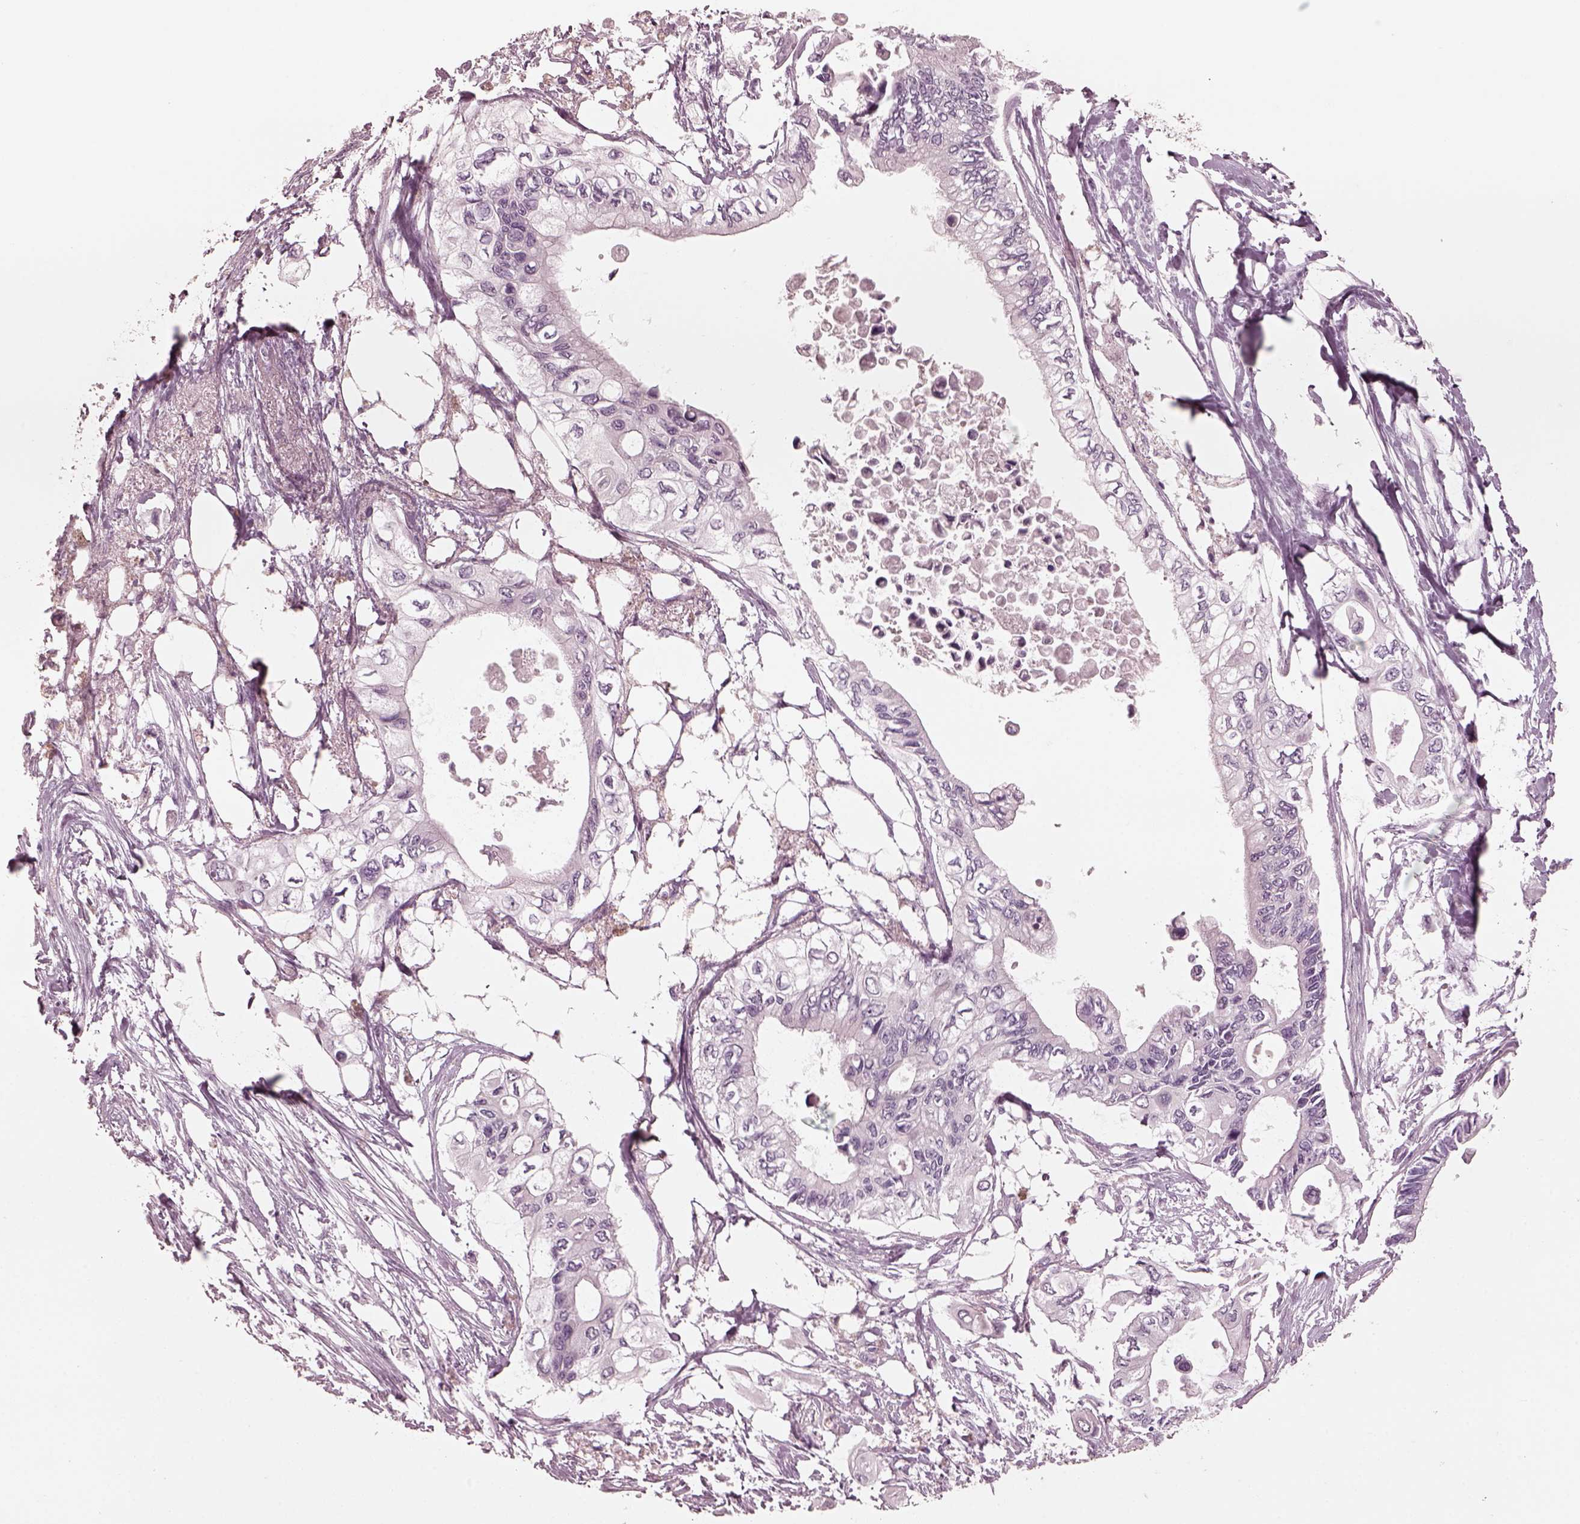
{"staining": {"intensity": "negative", "quantity": "none", "location": "none"}, "tissue": "pancreatic cancer", "cell_type": "Tumor cells", "image_type": "cancer", "snomed": [{"axis": "morphology", "description": "Adenocarcinoma, NOS"}, {"axis": "topography", "description": "Pancreas"}], "caption": "Protein analysis of pancreatic adenocarcinoma exhibits no significant expression in tumor cells.", "gene": "CGA", "patient": {"sex": "female", "age": 63}}